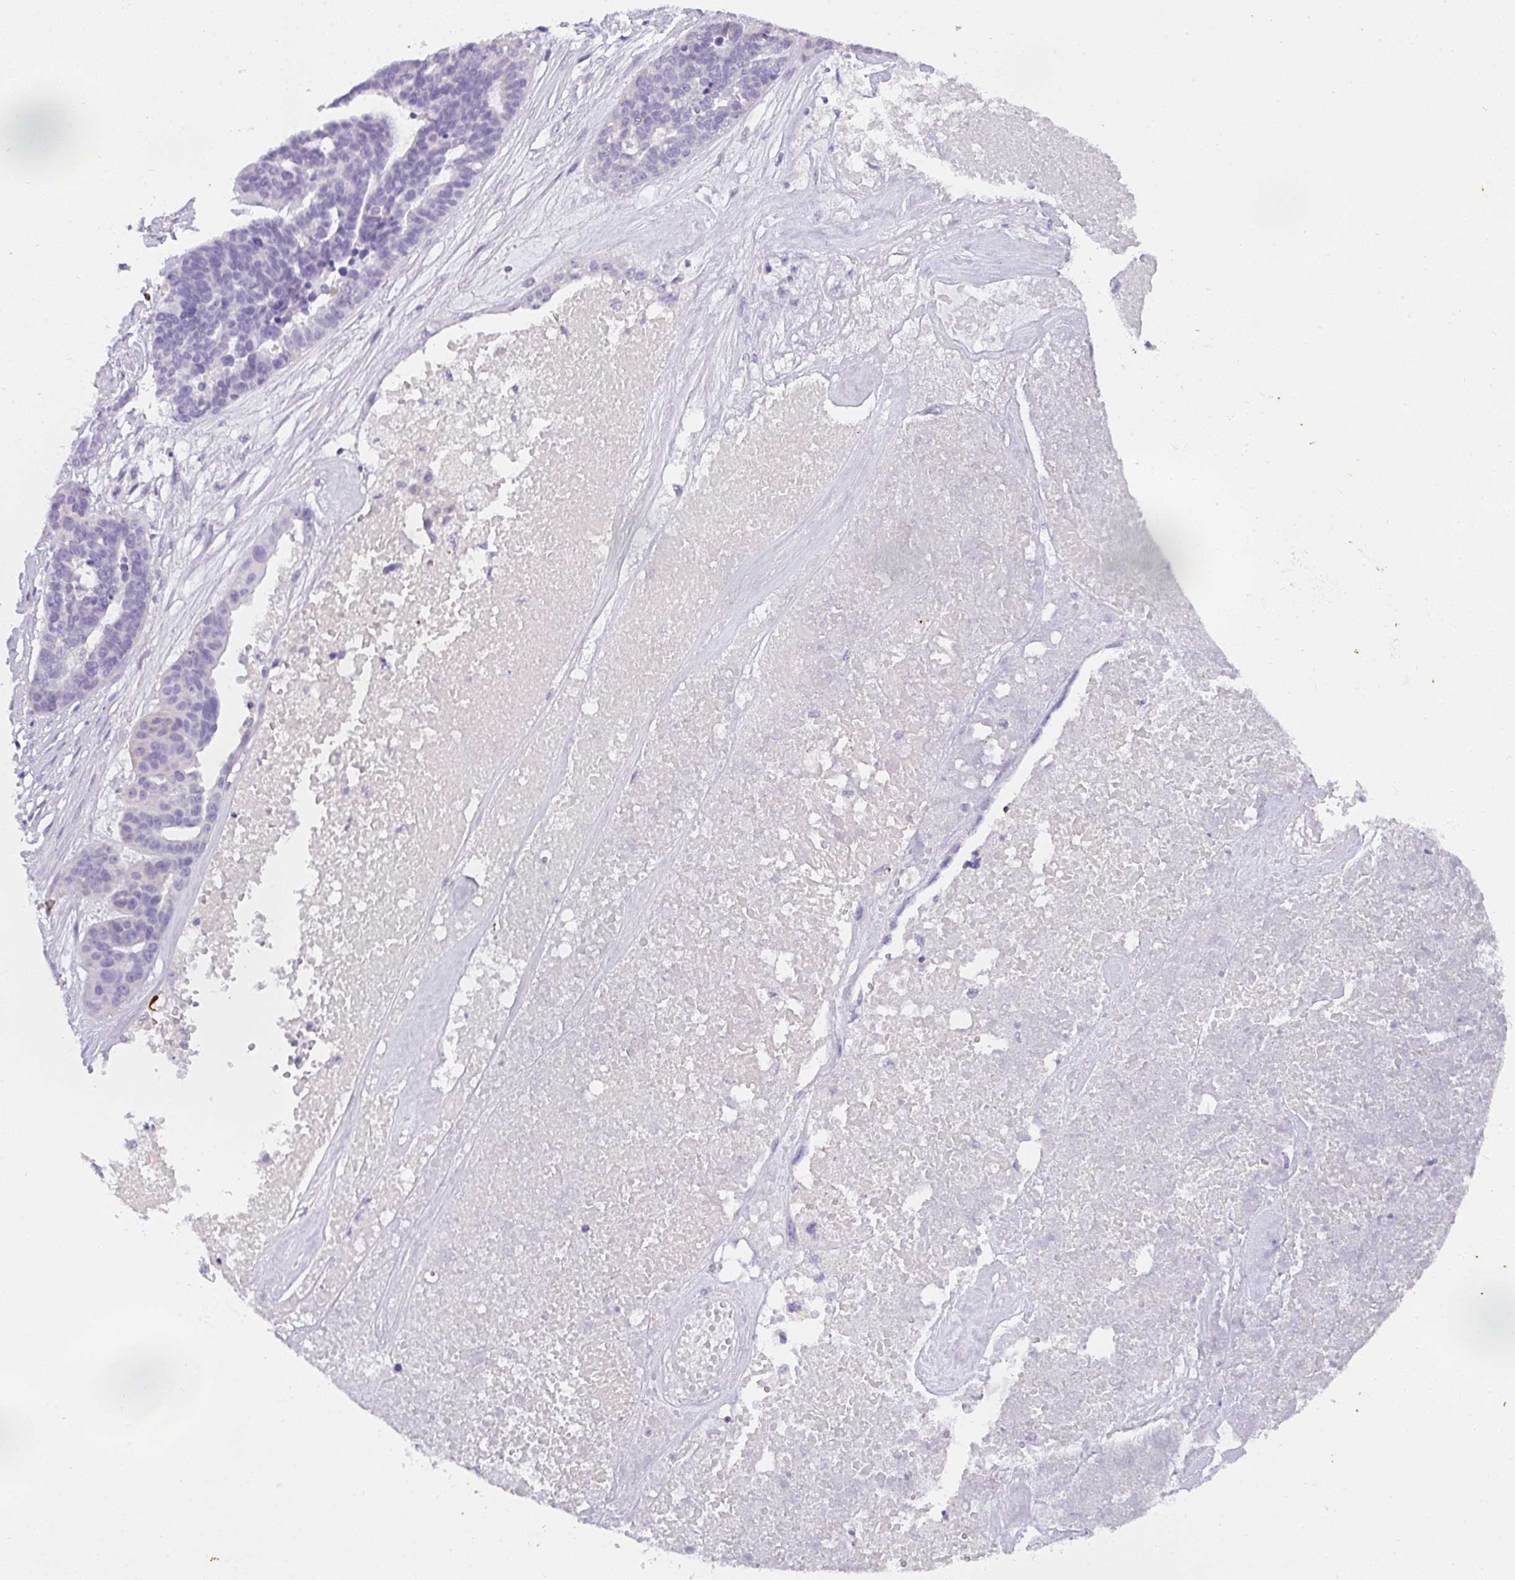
{"staining": {"intensity": "negative", "quantity": "none", "location": "none"}, "tissue": "ovarian cancer", "cell_type": "Tumor cells", "image_type": "cancer", "snomed": [{"axis": "morphology", "description": "Cystadenocarcinoma, serous, NOS"}, {"axis": "topography", "description": "Ovary"}], "caption": "High power microscopy micrograph of an IHC image of ovarian cancer (serous cystadenocarcinoma), revealing no significant positivity in tumor cells.", "gene": "COX7B", "patient": {"sex": "female", "age": 59}}